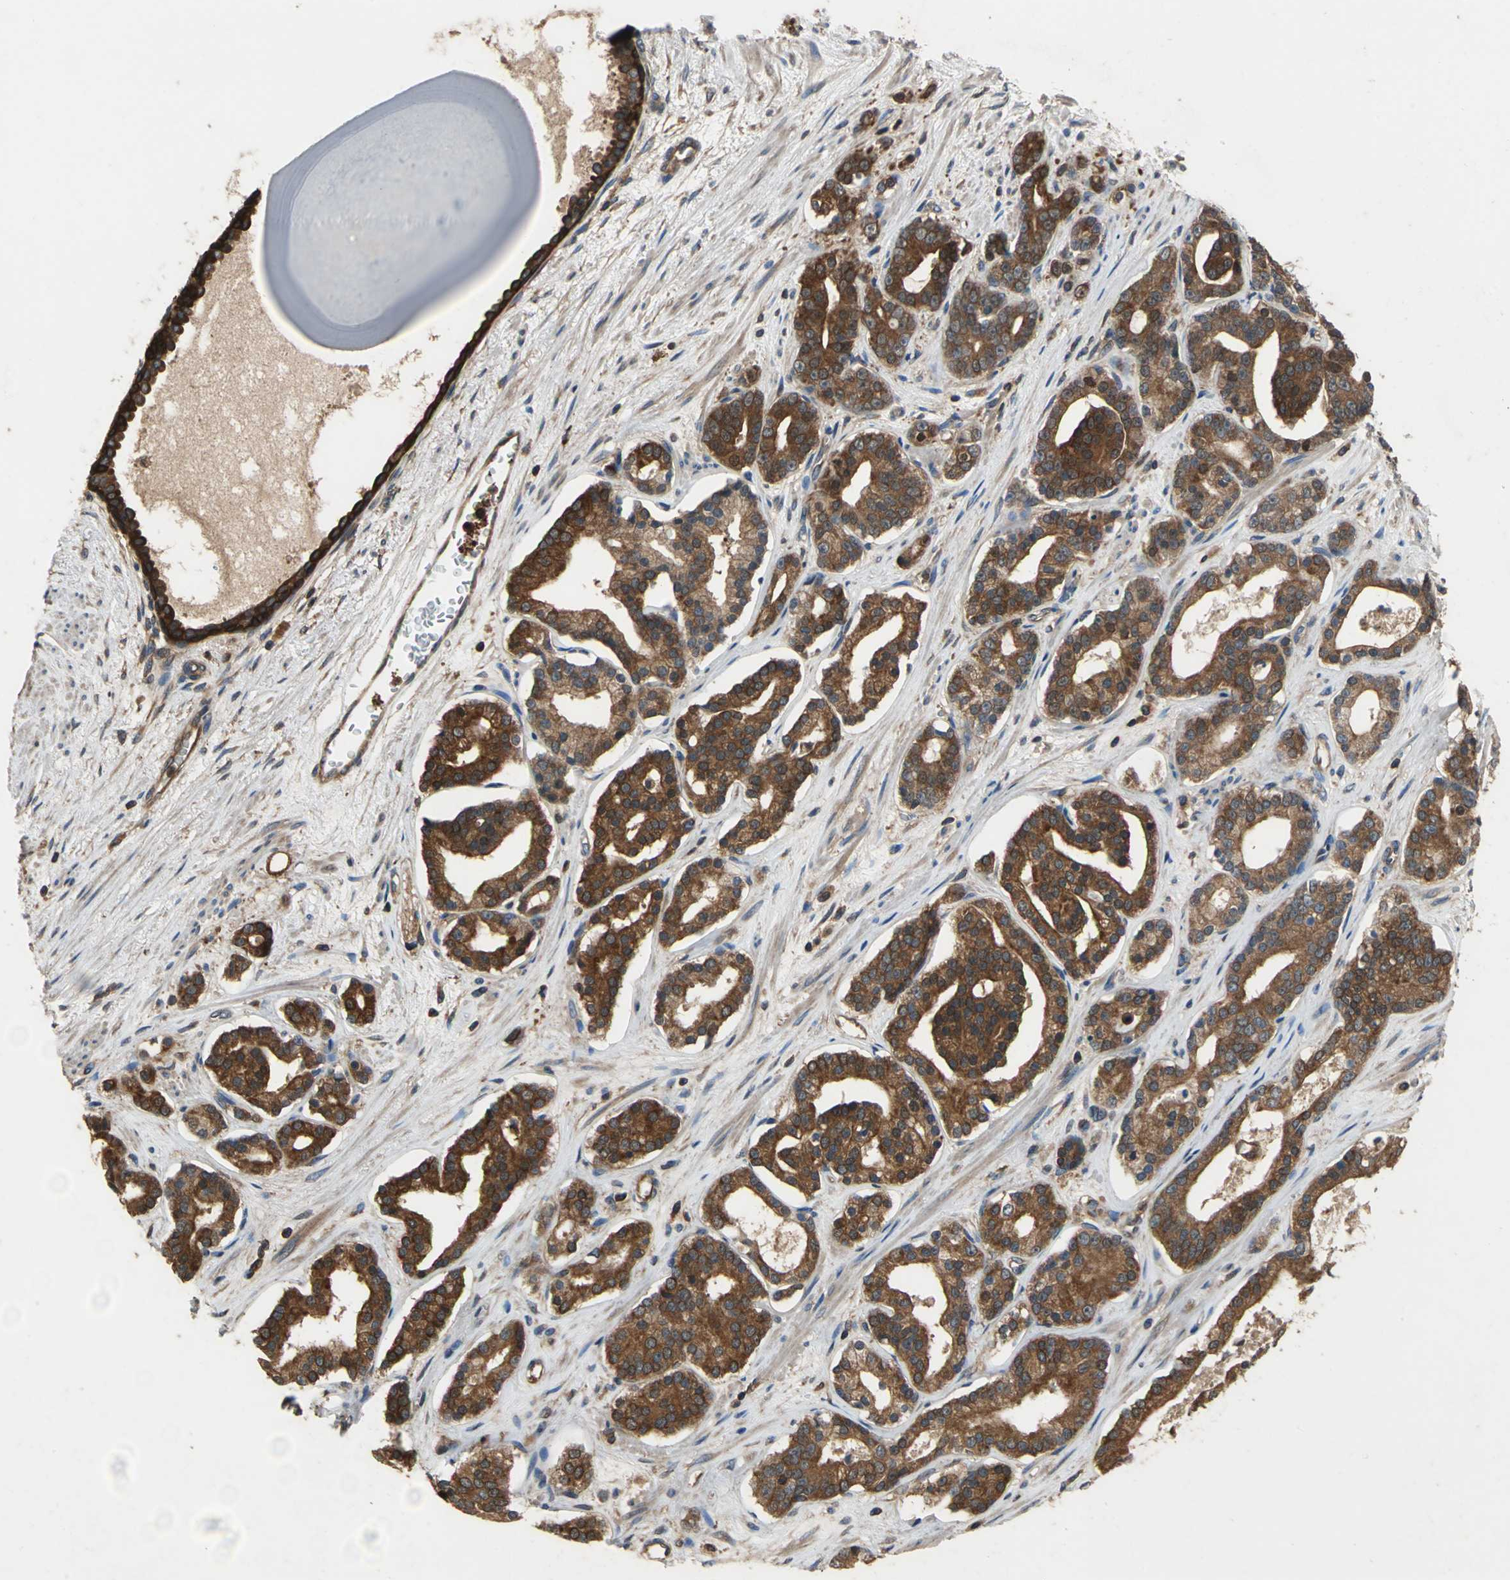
{"staining": {"intensity": "strong", "quantity": ">75%", "location": "cytoplasmic/membranous"}, "tissue": "prostate cancer", "cell_type": "Tumor cells", "image_type": "cancer", "snomed": [{"axis": "morphology", "description": "Adenocarcinoma, Low grade"}, {"axis": "topography", "description": "Prostate"}], "caption": "Prostate low-grade adenocarcinoma tissue displays strong cytoplasmic/membranous expression in about >75% of tumor cells, visualized by immunohistochemistry.", "gene": "CAPN1", "patient": {"sex": "male", "age": 63}}